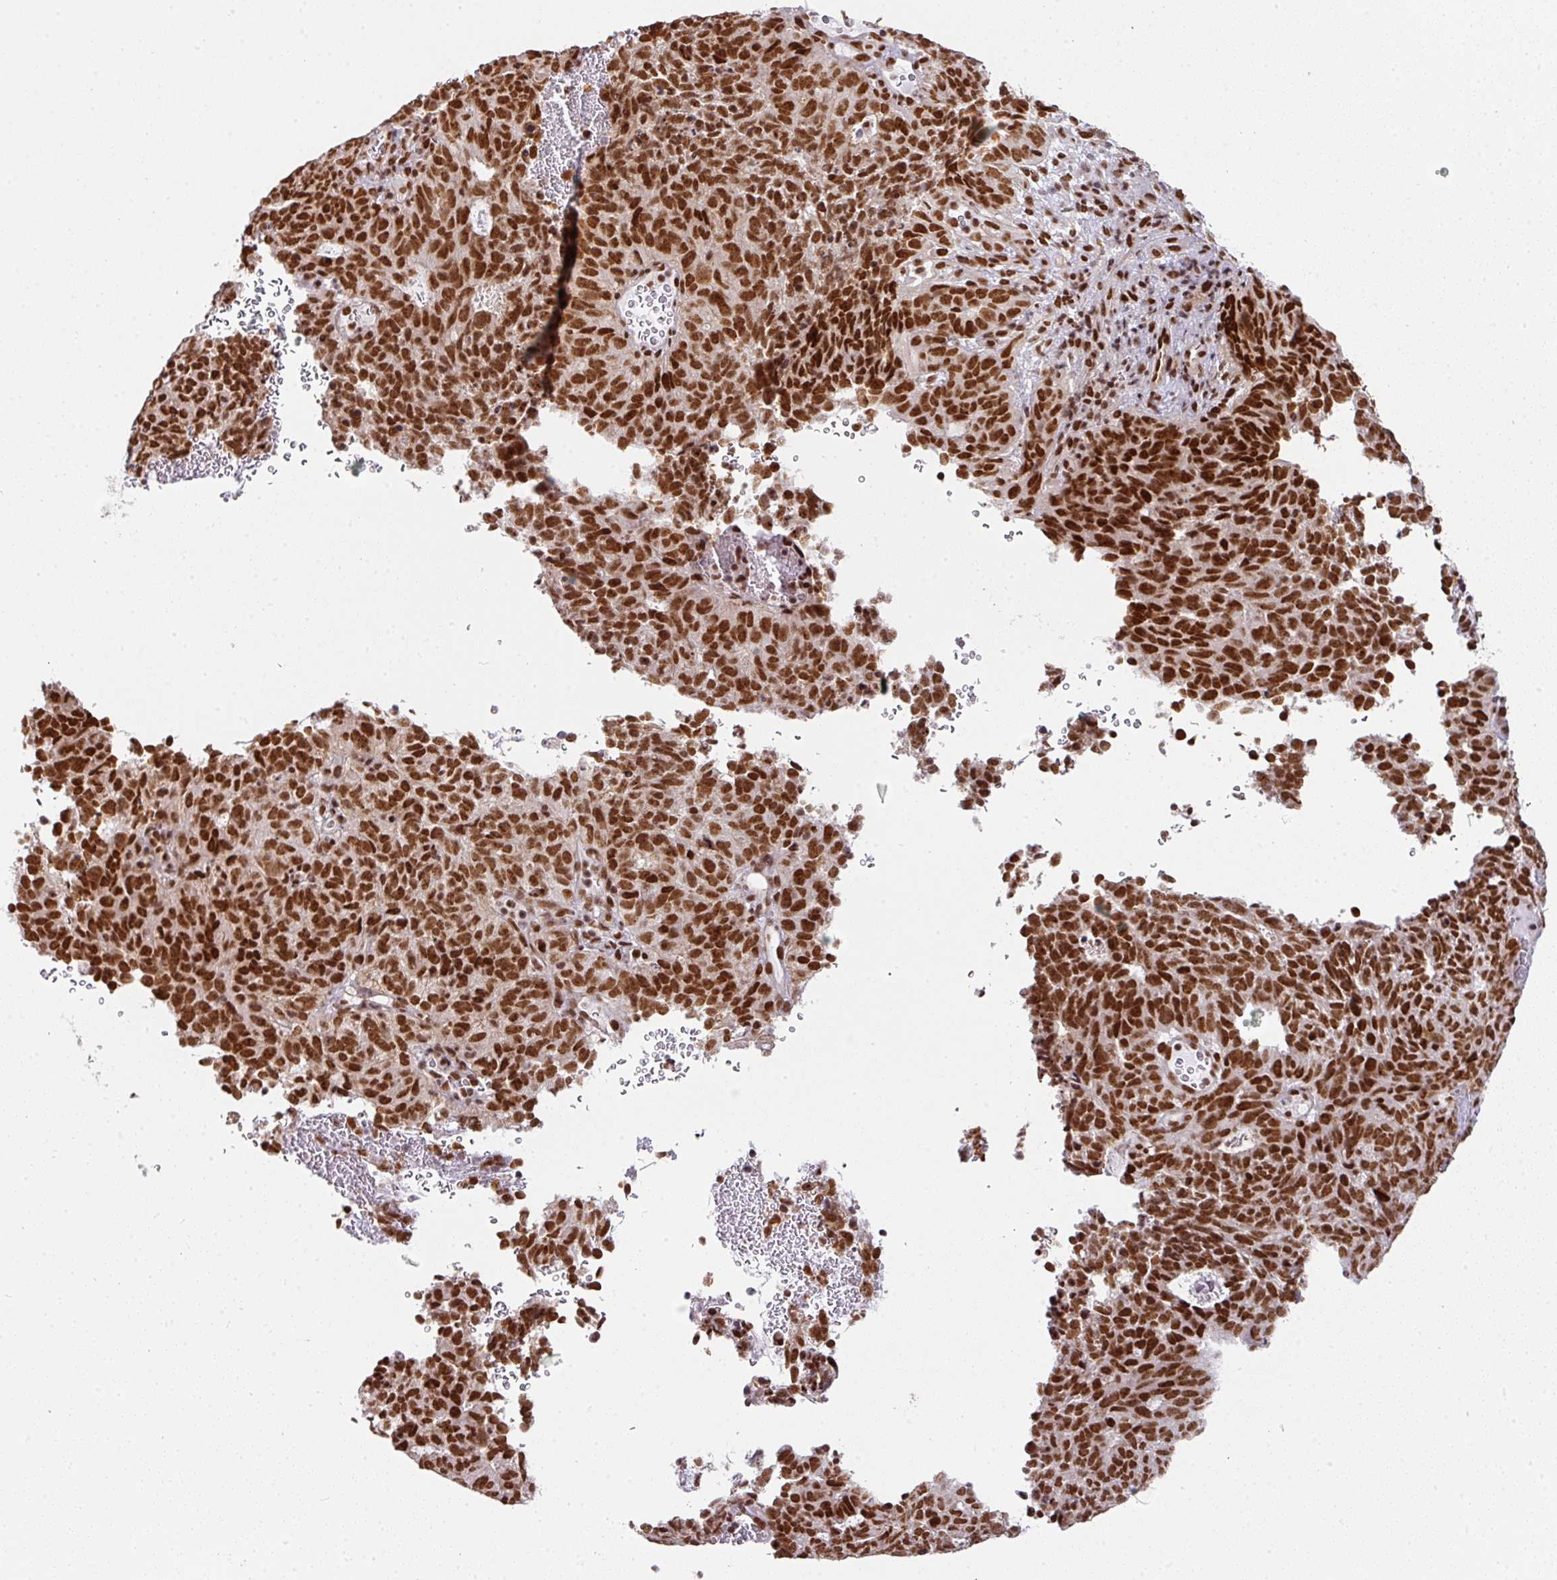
{"staining": {"intensity": "strong", "quantity": ">75%", "location": "nuclear"}, "tissue": "cervical cancer", "cell_type": "Tumor cells", "image_type": "cancer", "snomed": [{"axis": "morphology", "description": "Adenocarcinoma, NOS"}, {"axis": "topography", "description": "Cervix"}], "caption": "About >75% of tumor cells in adenocarcinoma (cervical) exhibit strong nuclear protein positivity as visualized by brown immunohistochemical staining.", "gene": "NCOA5", "patient": {"sex": "female", "age": 38}}